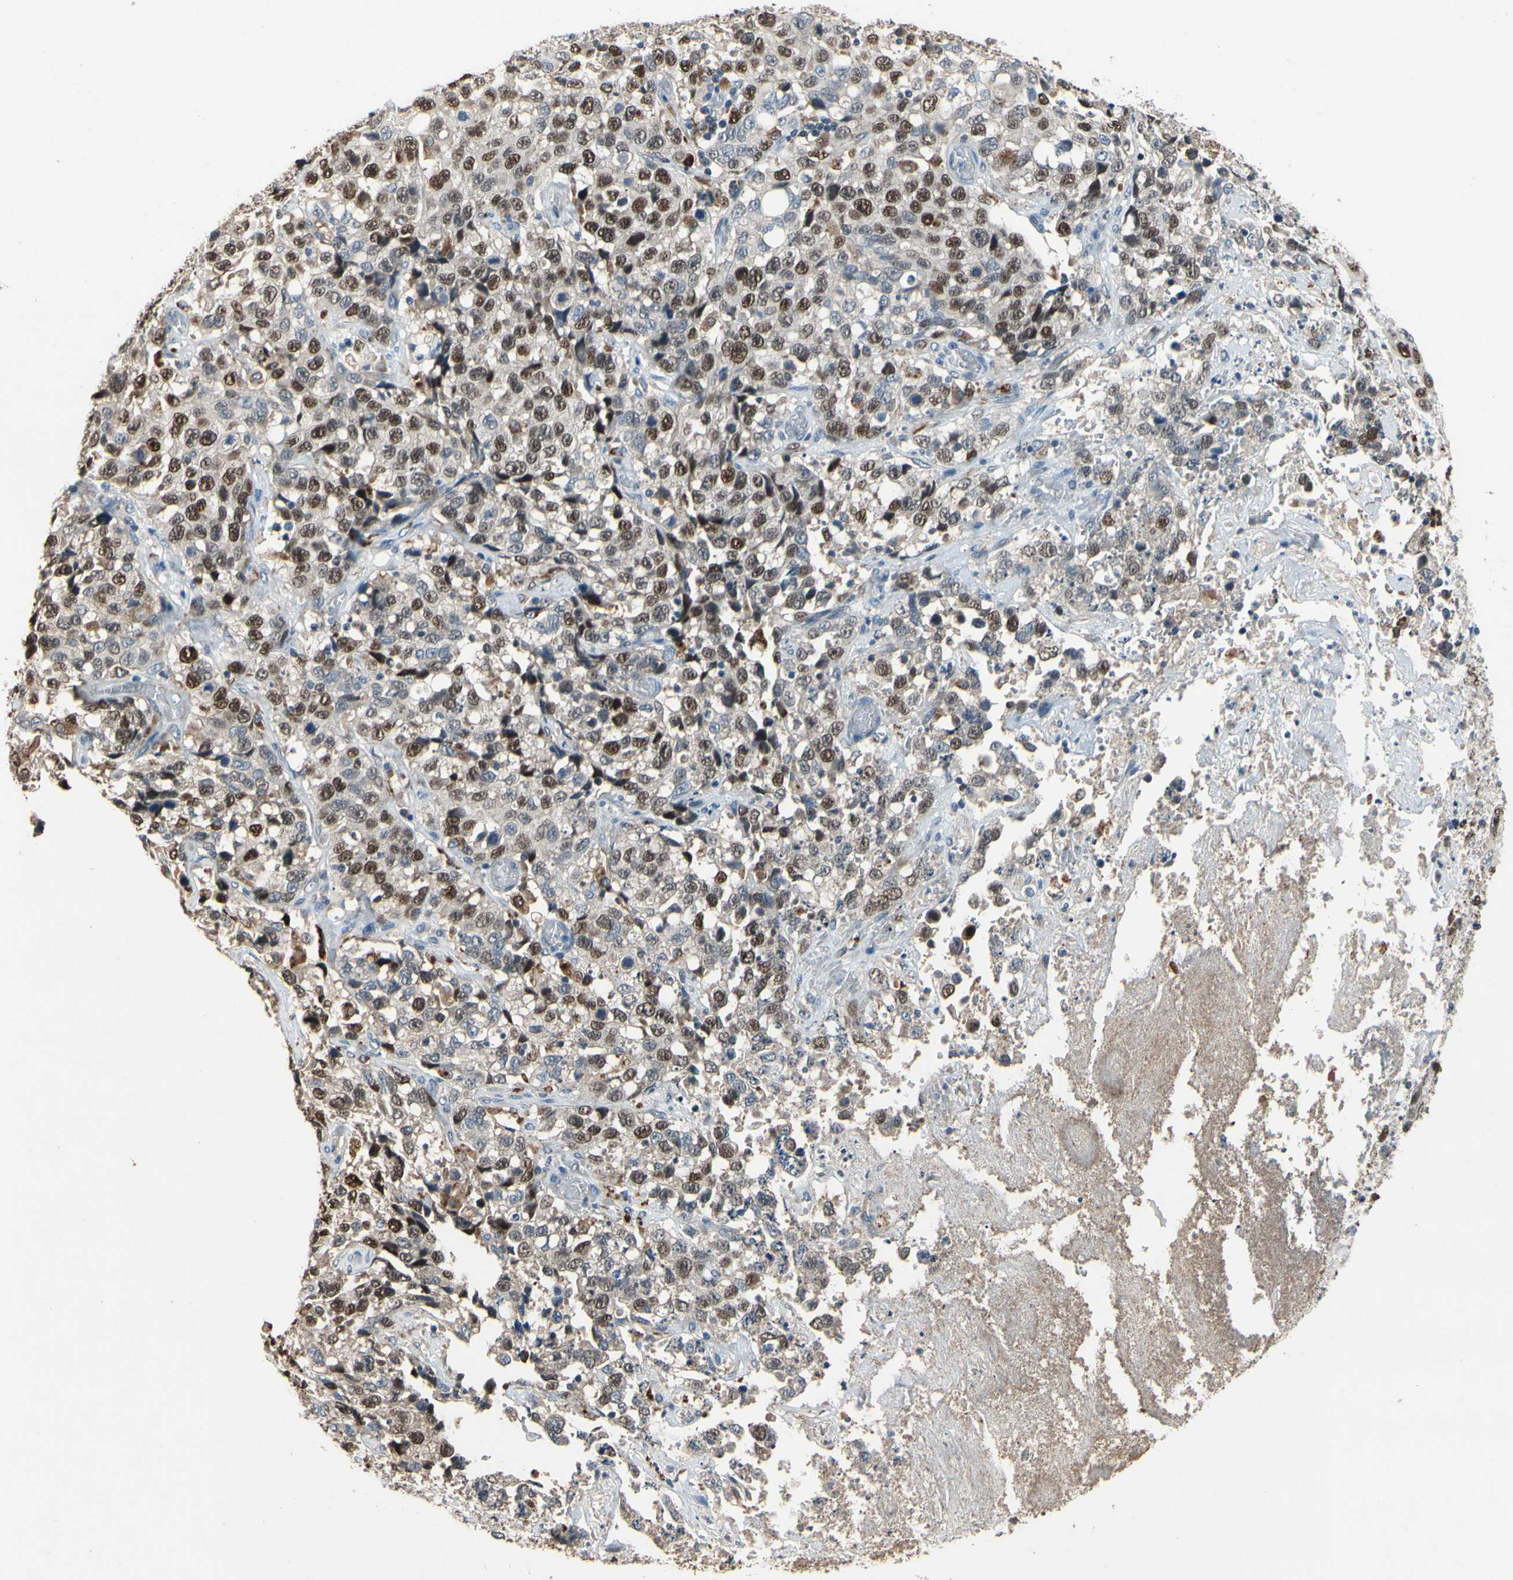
{"staining": {"intensity": "moderate", "quantity": ">75%", "location": "nuclear"}, "tissue": "stomach cancer", "cell_type": "Tumor cells", "image_type": "cancer", "snomed": [{"axis": "morphology", "description": "Normal tissue, NOS"}, {"axis": "morphology", "description": "Adenocarcinoma, NOS"}, {"axis": "topography", "description": "Stomach"}], "caption": "This is a photomicrograph of immunohistochemistry (IHC) staining of stomach cancer (adenocarcinoma), which shows moderate staining in the nuclear of tumor cells.", "gene": "ZKSCAN4", "patient": {"sex": "male", "age": 48}}